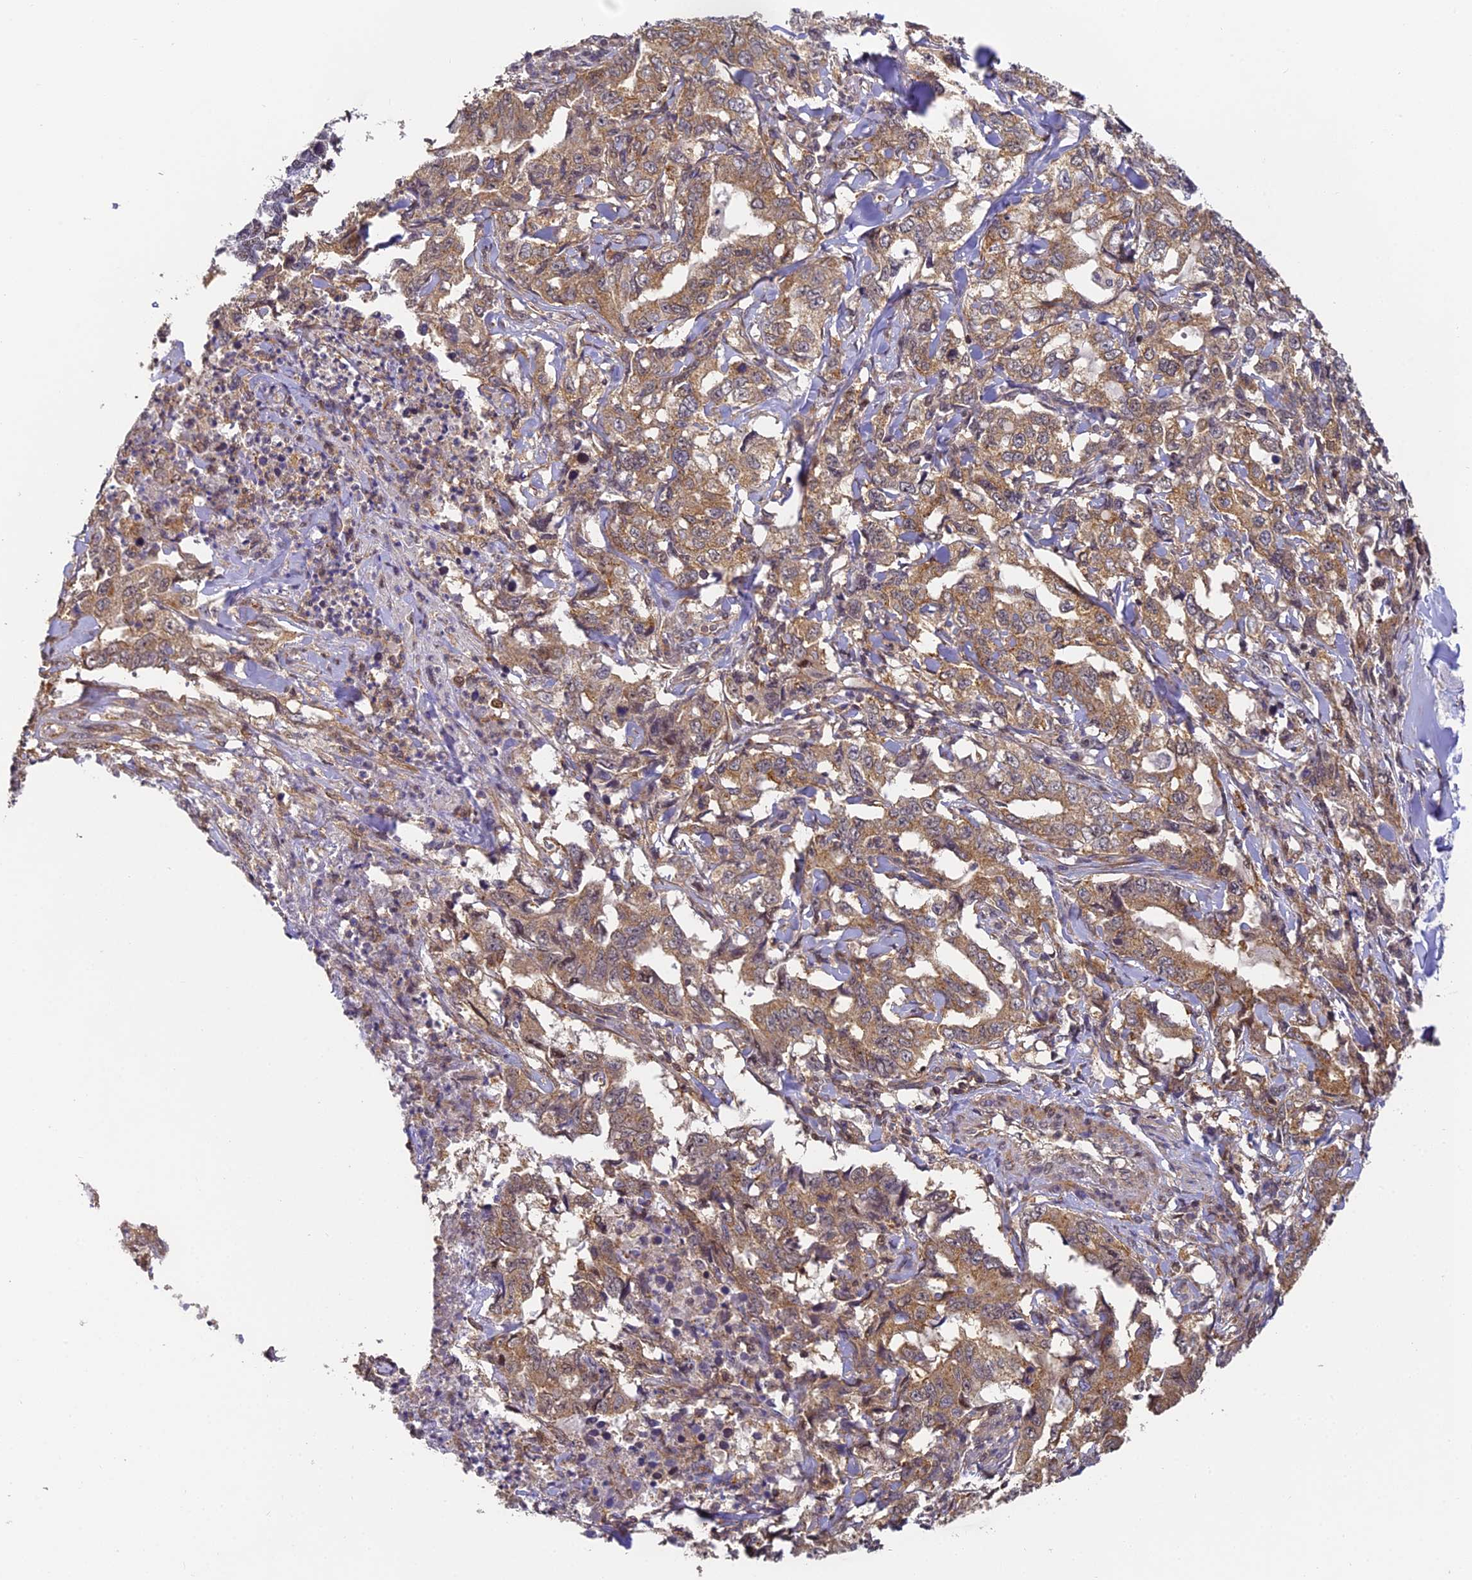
{"staining": {"intensity": "moderate", "quantity": ">75%", "location": "cytoplasmic/membranous"}, "tissue": "lung cancer", "cell_type": "Tumor cells", "image_type": "cancer", "snomed": [{"axis": "morphology", "description": "Adenocarcinoma, NOS"}, {"axis": "topography", "description": "Lung"}], "caption": "Immunohistochemistry histopathology image of neoplastic tissue: human lung cancer (adenocarcinoma) stained using IHC exhibits medium levels of moderate protein expression localized specifically in the cytoplasmic/membranous of tumor cells, appearing as a cytoplasmic/membranous brown color.", "gene": "ZNF443", "patient": {"sex": "female", "age": 51}}